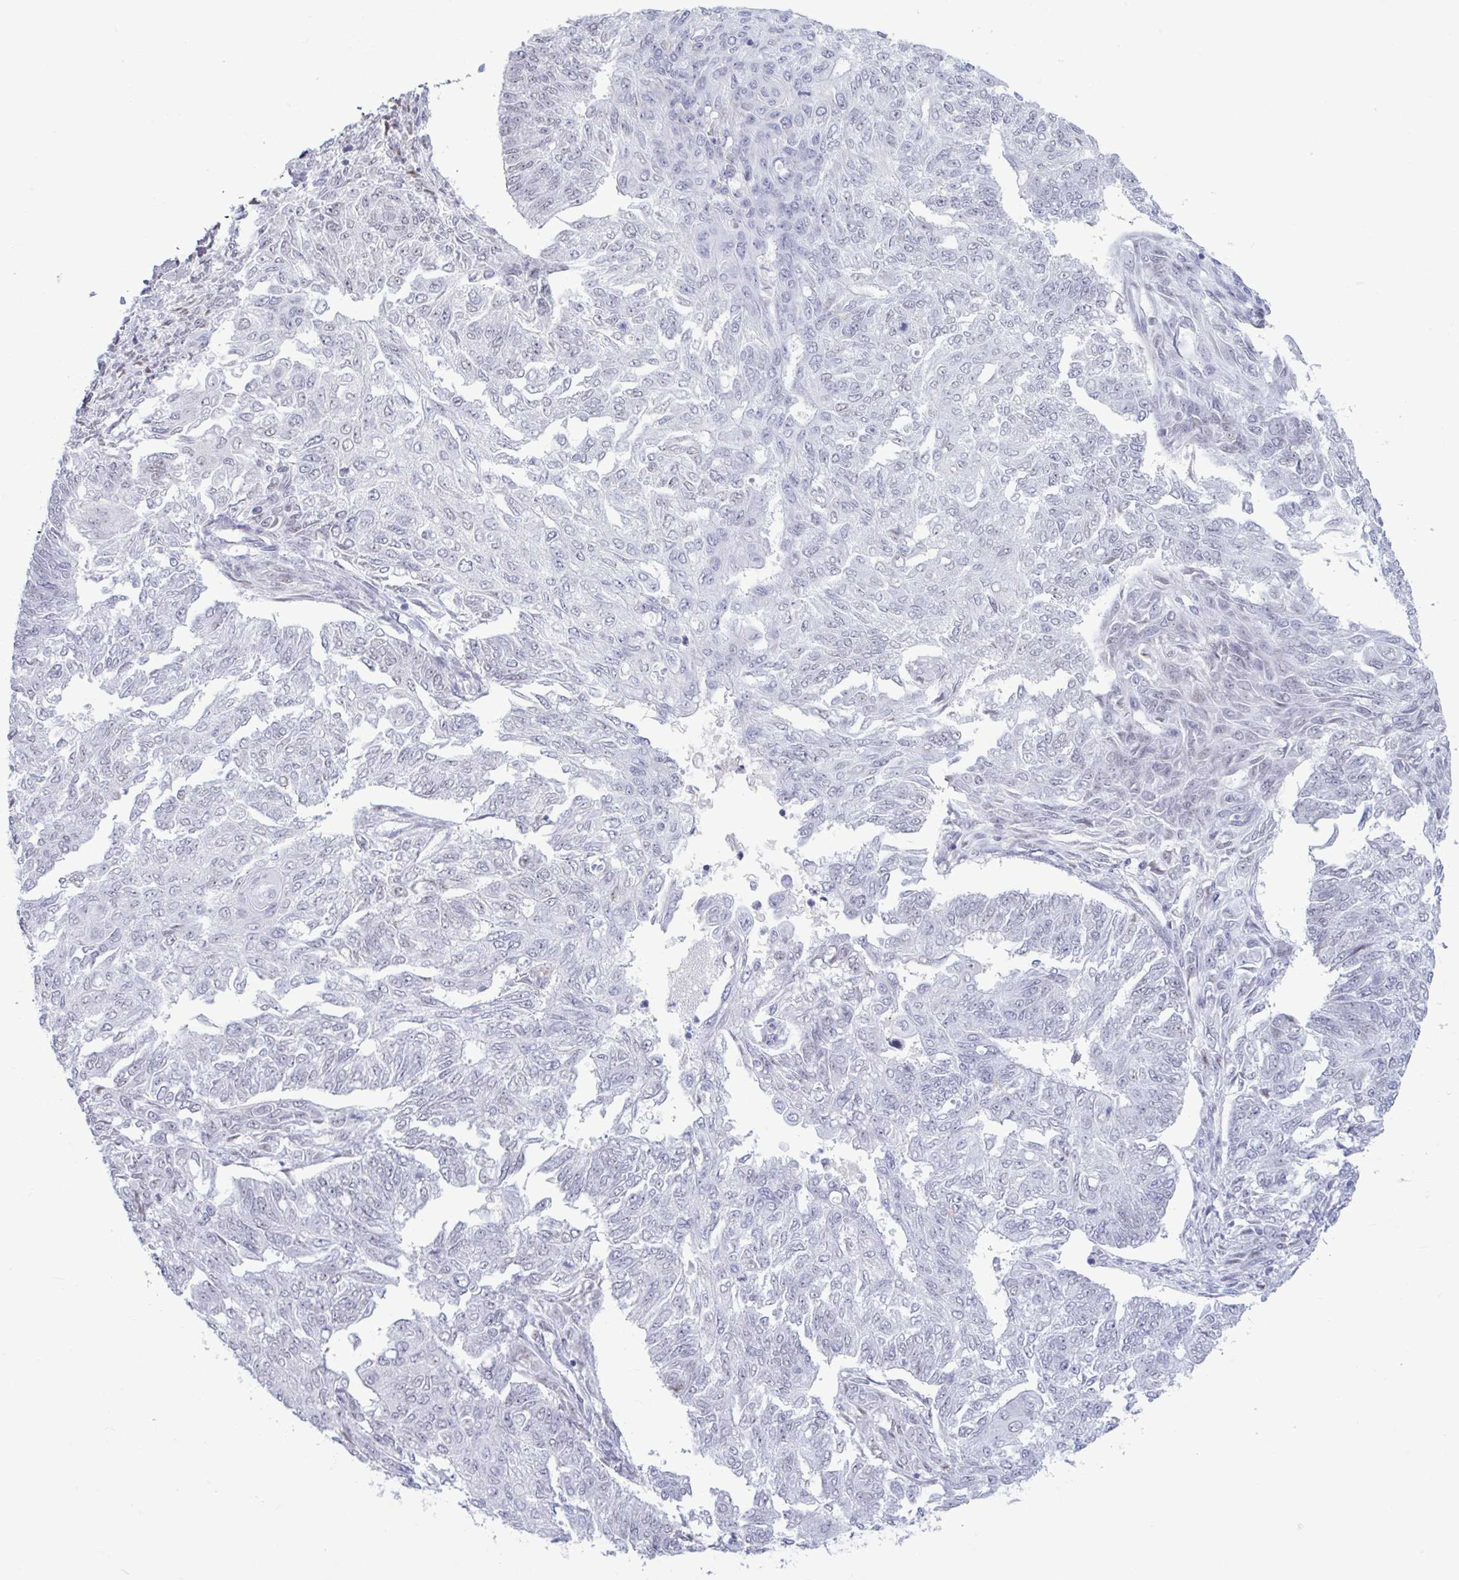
{"staining": {"intensity": "negative", "quantity": "none", "location": "none"}, "tissue": "endometrial cancer", "cell_type": "Tumor cells", "image_type": "cancer", "snomed": [{"axis": "morphology", "description": "Adenocarcinoma, NOS"}, {"axis": "topography", "description": "Endometrium"}], "caption": "Micrograph shows no significant protein staining in tumor cells of endometrial cancer.", "gene": "MSMB", "patient": {"sex": "female", "age": 32}}